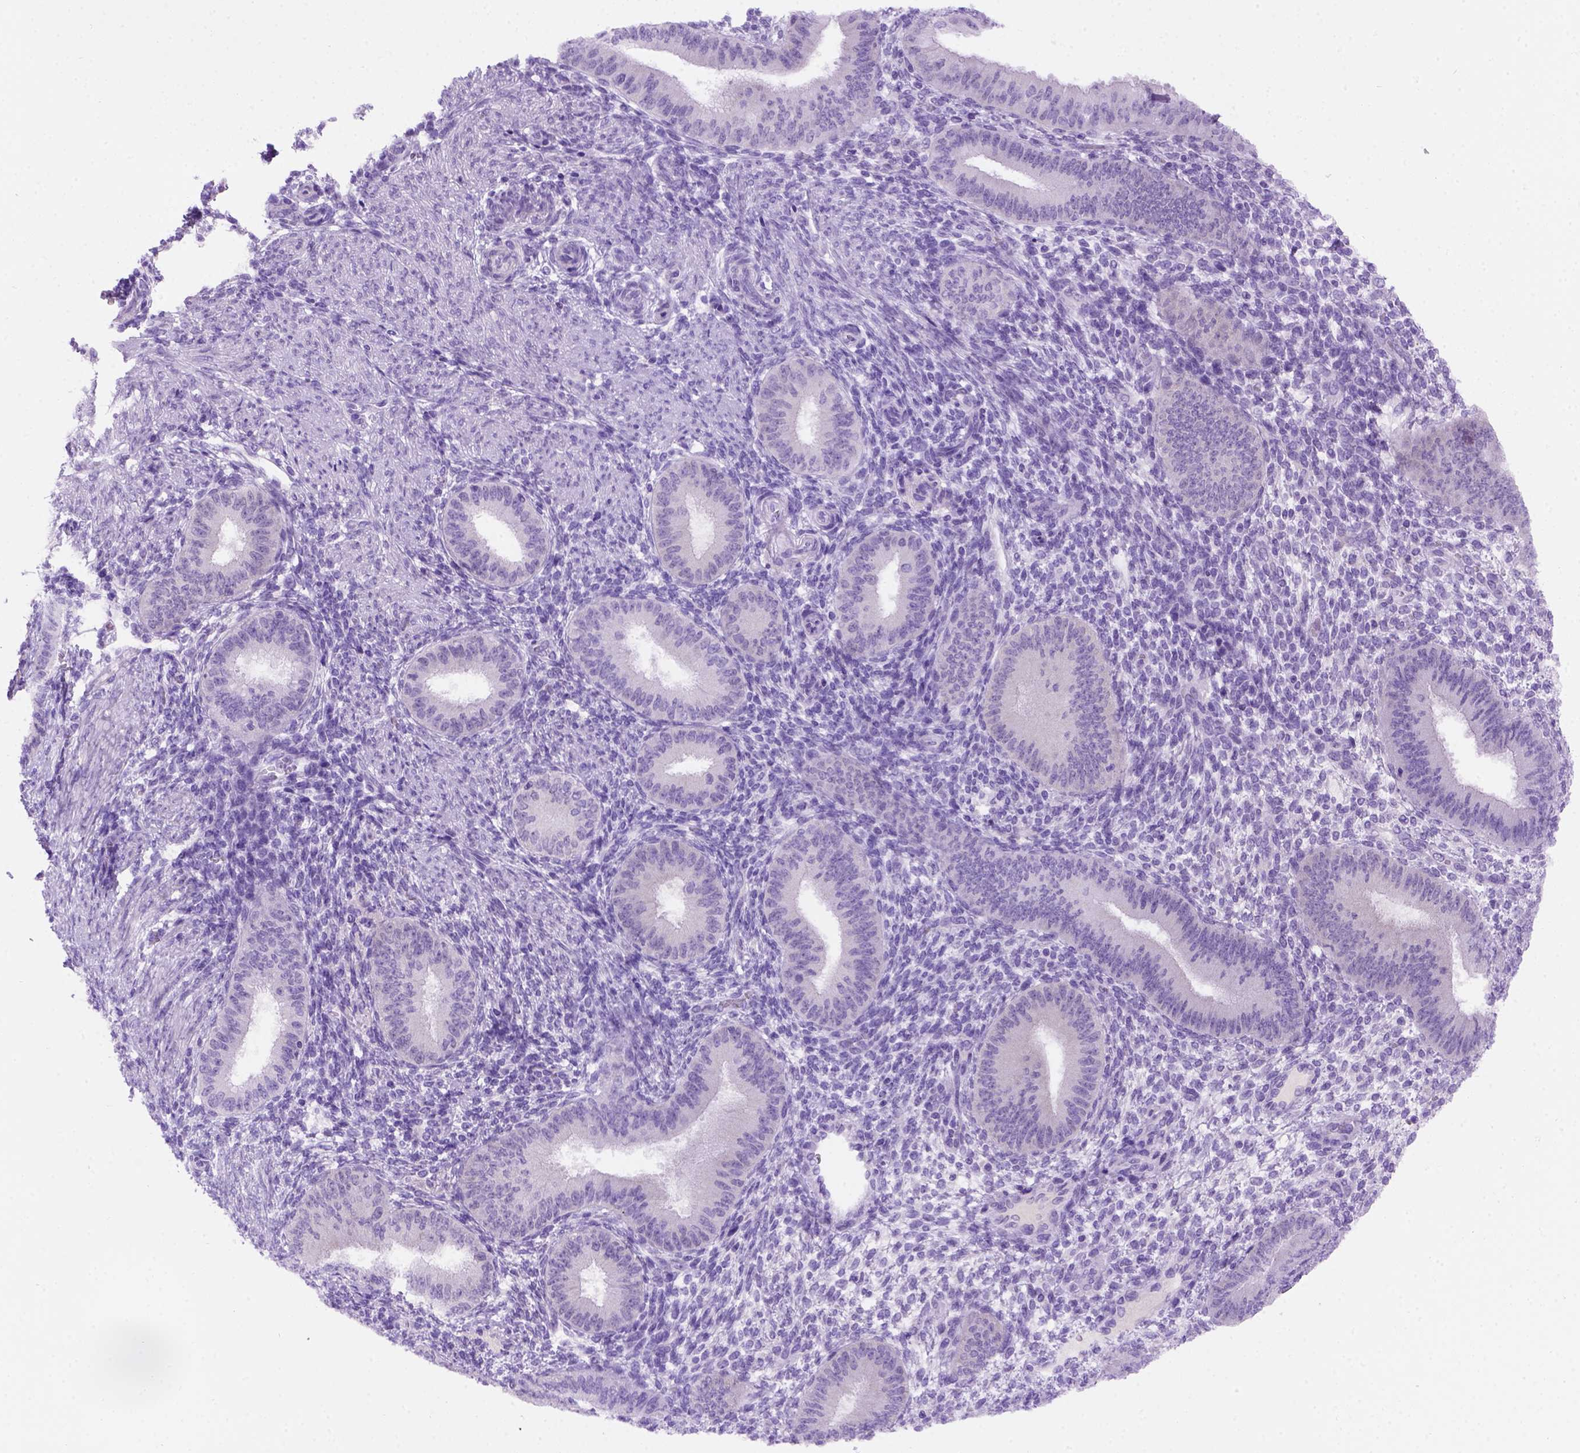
{"staining": {"intensity": "negative", "quantity": "none", "location": "none"}, "tissue": "endometrium", "cell_type": "Cells in endometrial stroma", "image_type": "normal", "snomed": [{"axis": "morphology", "description": "Normal tissue, NOS"}, {"axis": "topography", "description": "Endometrium"}], "caption": "Benign endometrium was stained to show a protein in brown. There is no significant staining in cells in endometrial stroma. (Stains: DAB immunohistochemistry with hematoxylin counter stain, Microscopy: brightfield microscopy at high magnification).", "gene": "FAM81B", "patient": {"sex": "female", "age": 39}}